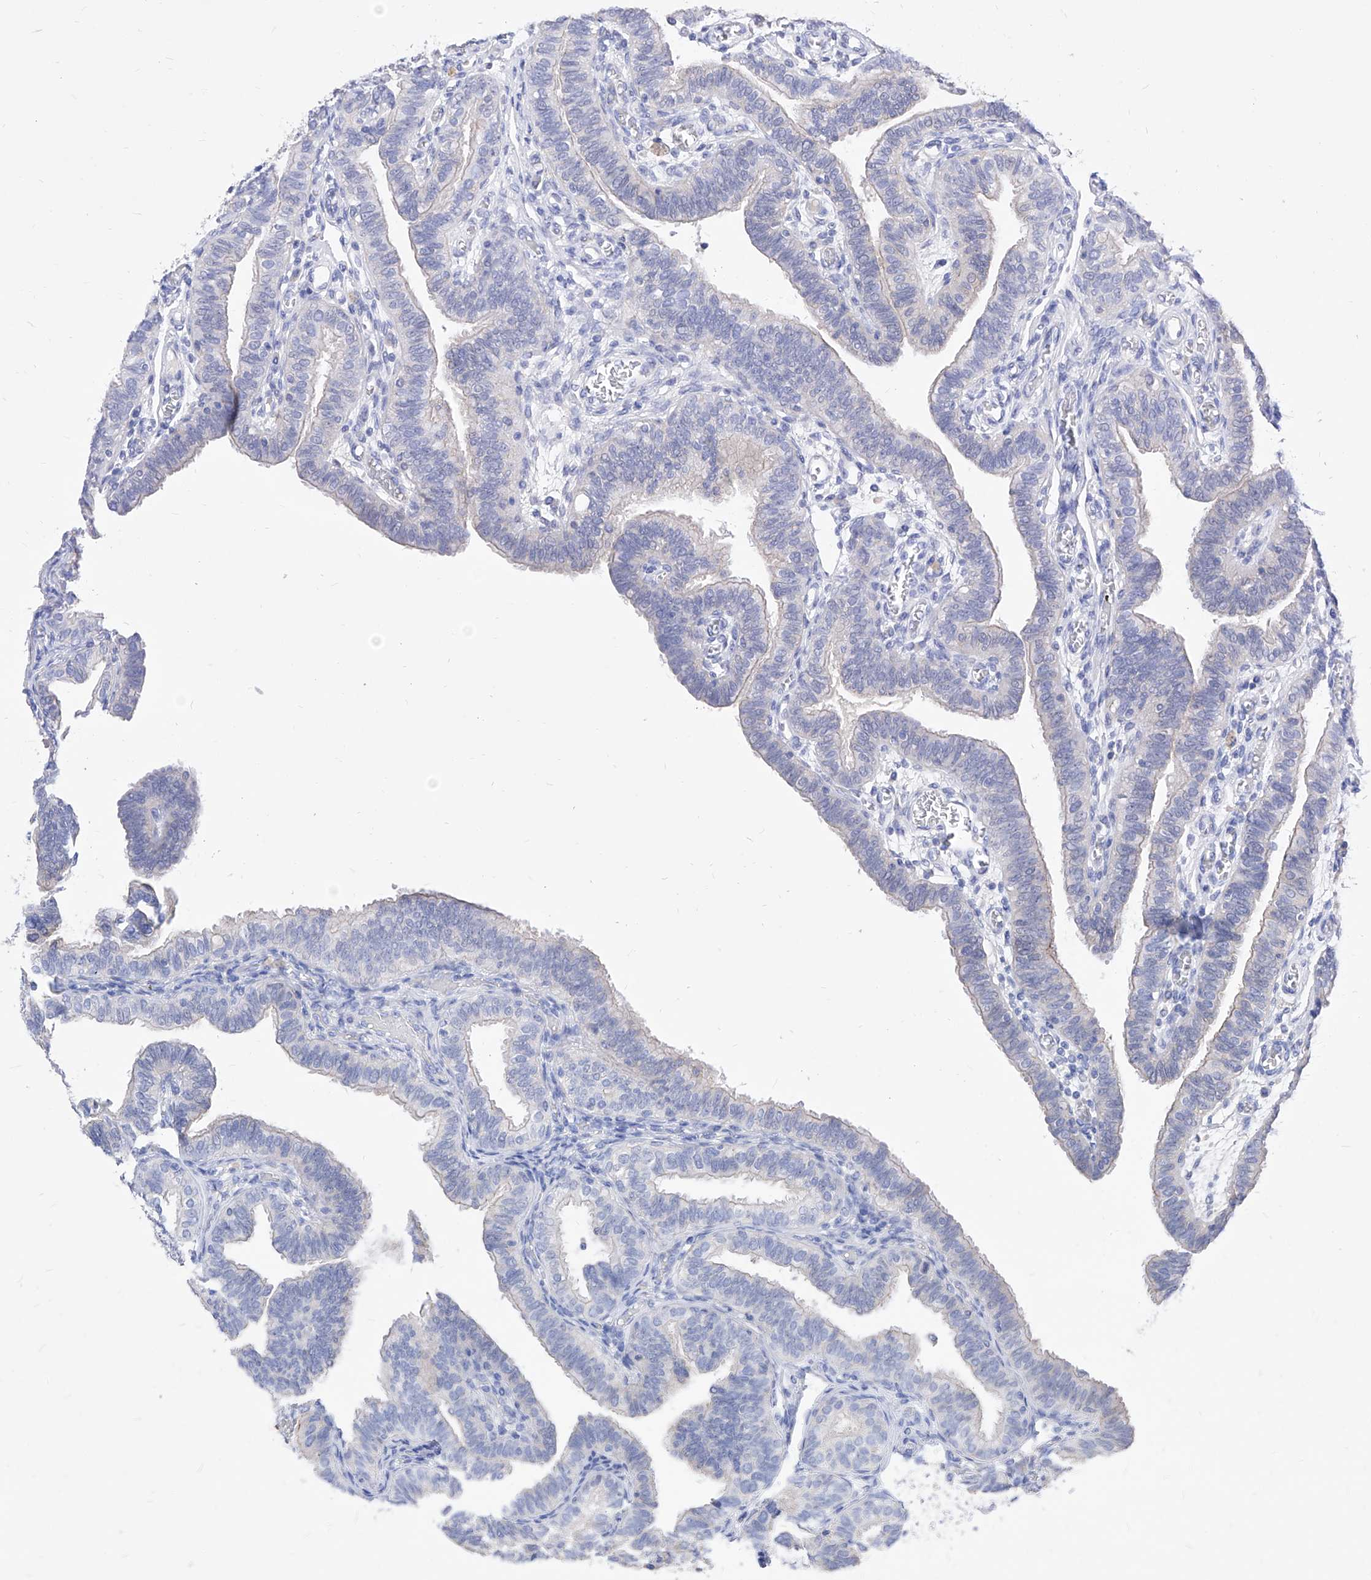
{"staining": {"intensity": "weak", "quantity": "25%-75%", "location": "cytoplasmic/membranous"}, "tissue": "fallopian tube", "cell_type": "Glandular cells", "image_type": "normal", "snomed": [{"axis": "morphology", "description": "Normal tissue, NOS"}, {"axis": "topography", "description": "Fallopian tube"}], "caption": "Human fallopian tube stained for a protein (brown) displays weak cytoplasmic/membranous positive positivity in about 25%-75% of glandular cells.", "gene": "VAX1", "patient": {"sex": "female", "age": 39}}